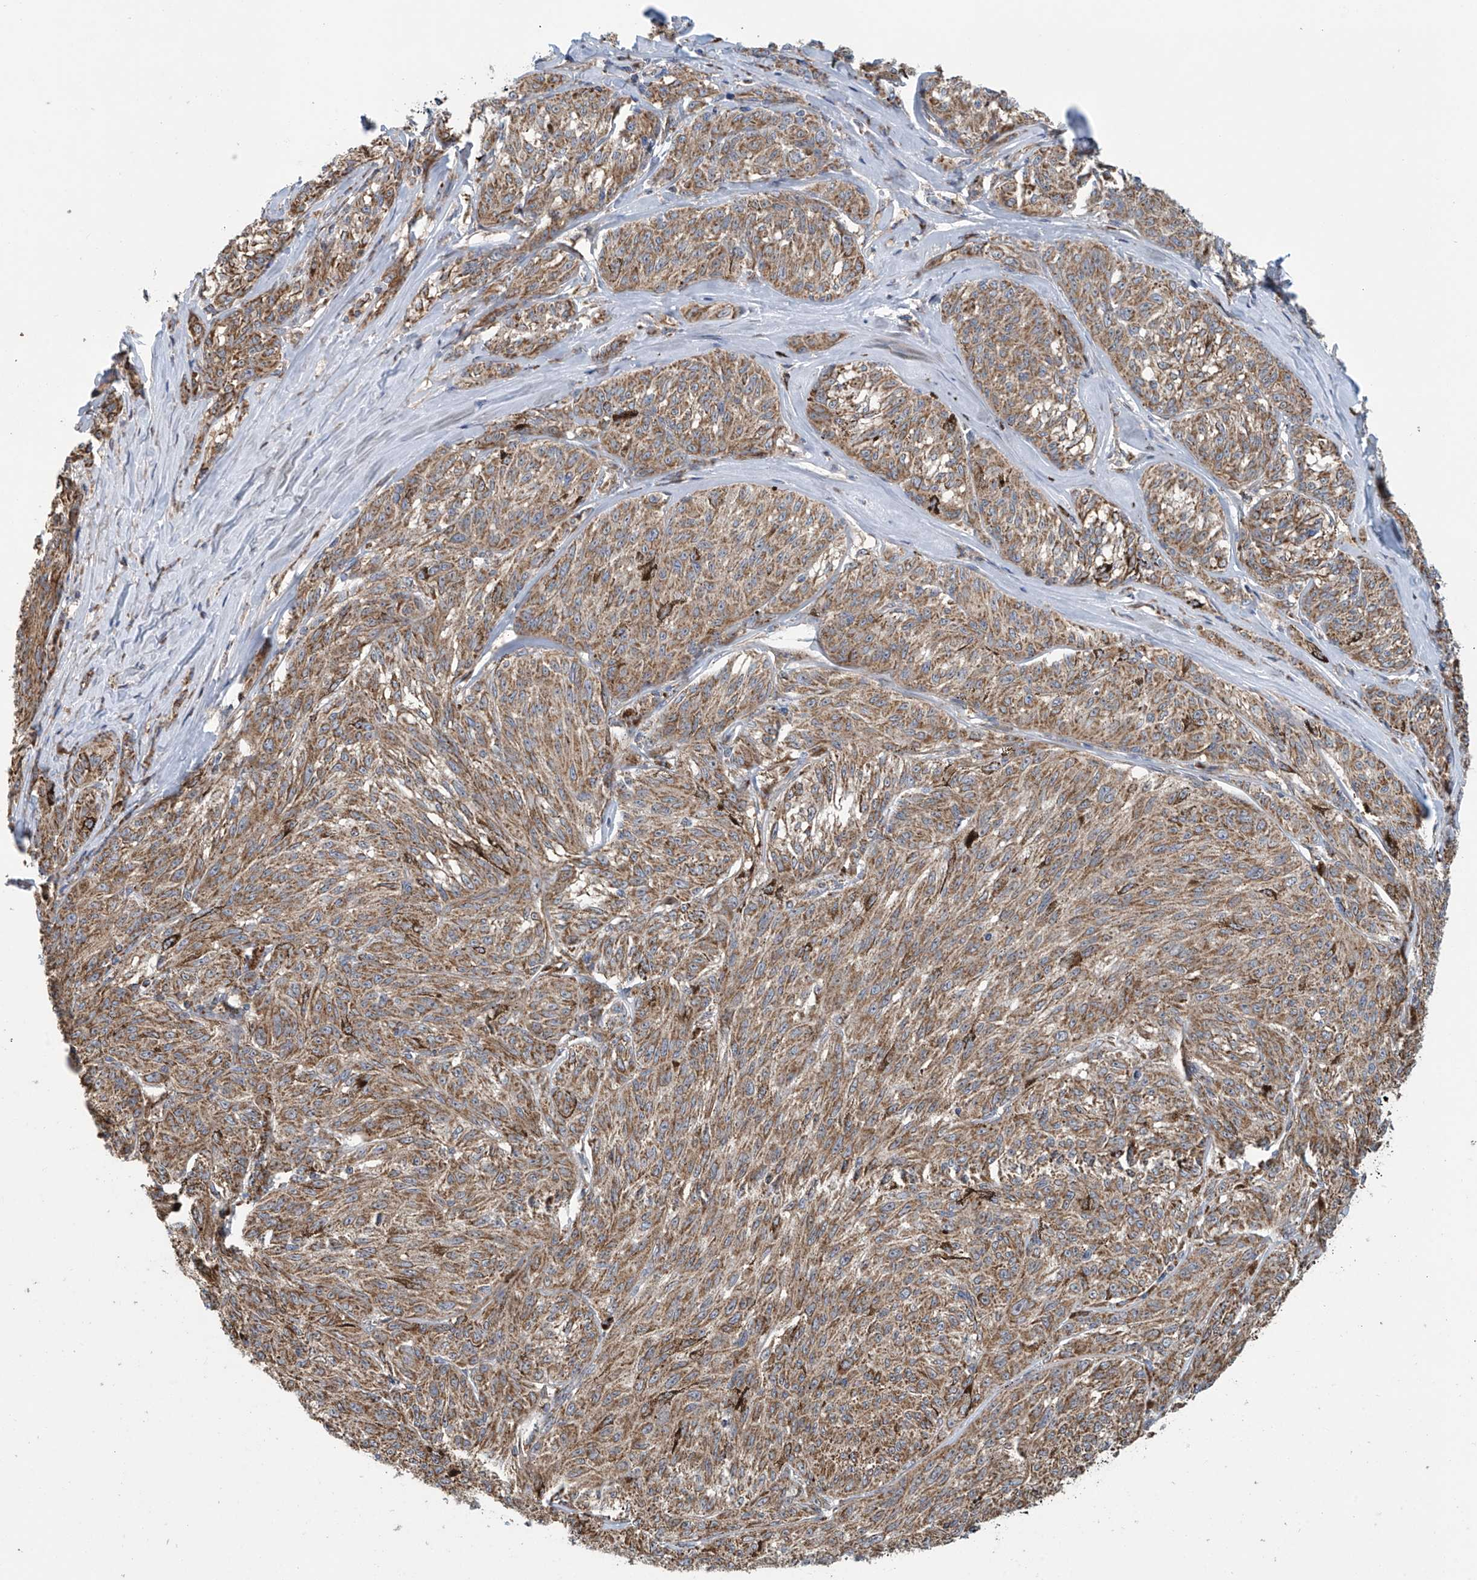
{"staining": {"intensity": "moderate", "quantity": ">75%", "location": "cytoplasmic/membranous"}, "tissue": "melanoma", "cell_type": "Tumor cells", "image_type": "cancer", "snomed": [{"axis": "morphology", "description": "Malignant melanoma, NOS"}, {"axis": "topography", "description": "Skin"}], "caption": "A brown stain highlights moderate cytoplasmic/membranous expression of a protein in human melanoma tumor cells.", "gene": "COMMD1", "patient": {"sex": "female", "age": 72}}